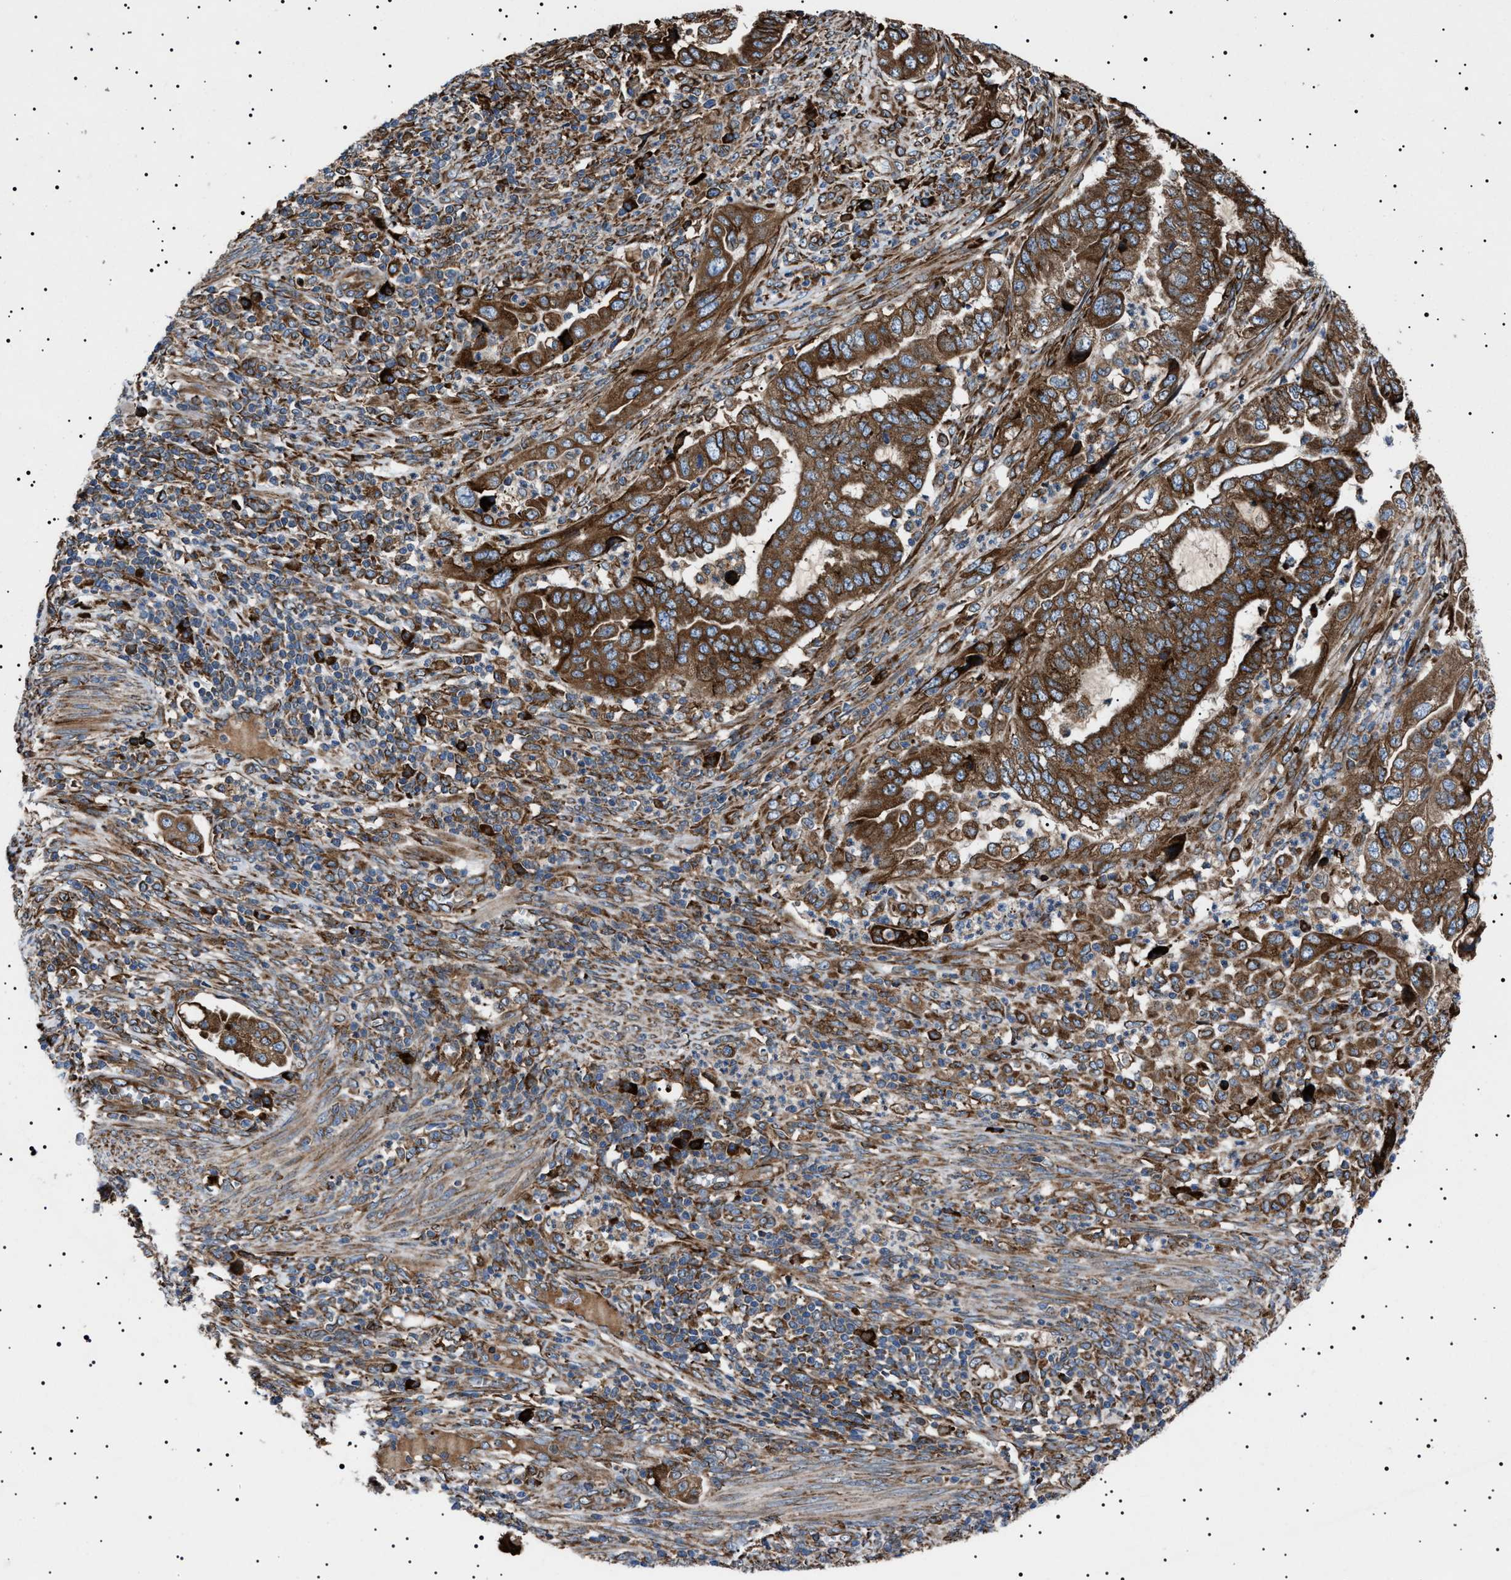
{"staining": {"intensity": "moderate", "quantity": ">75%", "location": "cytoplasmic/membranous"}, "tissue": "endometrial cancer", "cell_type": "Tumor cells", "image_type": "cancer", "snomed": [{"axis": "morphology", "description": "Adenocarcinoma, NOS"}, {"axis": "topography", "description": "Endometrium"}], "caption": "Immunohistochemical staining of human endometrial cancer reveals medium levels of moderate cytoplasmic/membranous protein expression in about >75% of tumor cells.", "gene": "TOP1MT", "patient": {"sex": "female", "age": 51}}